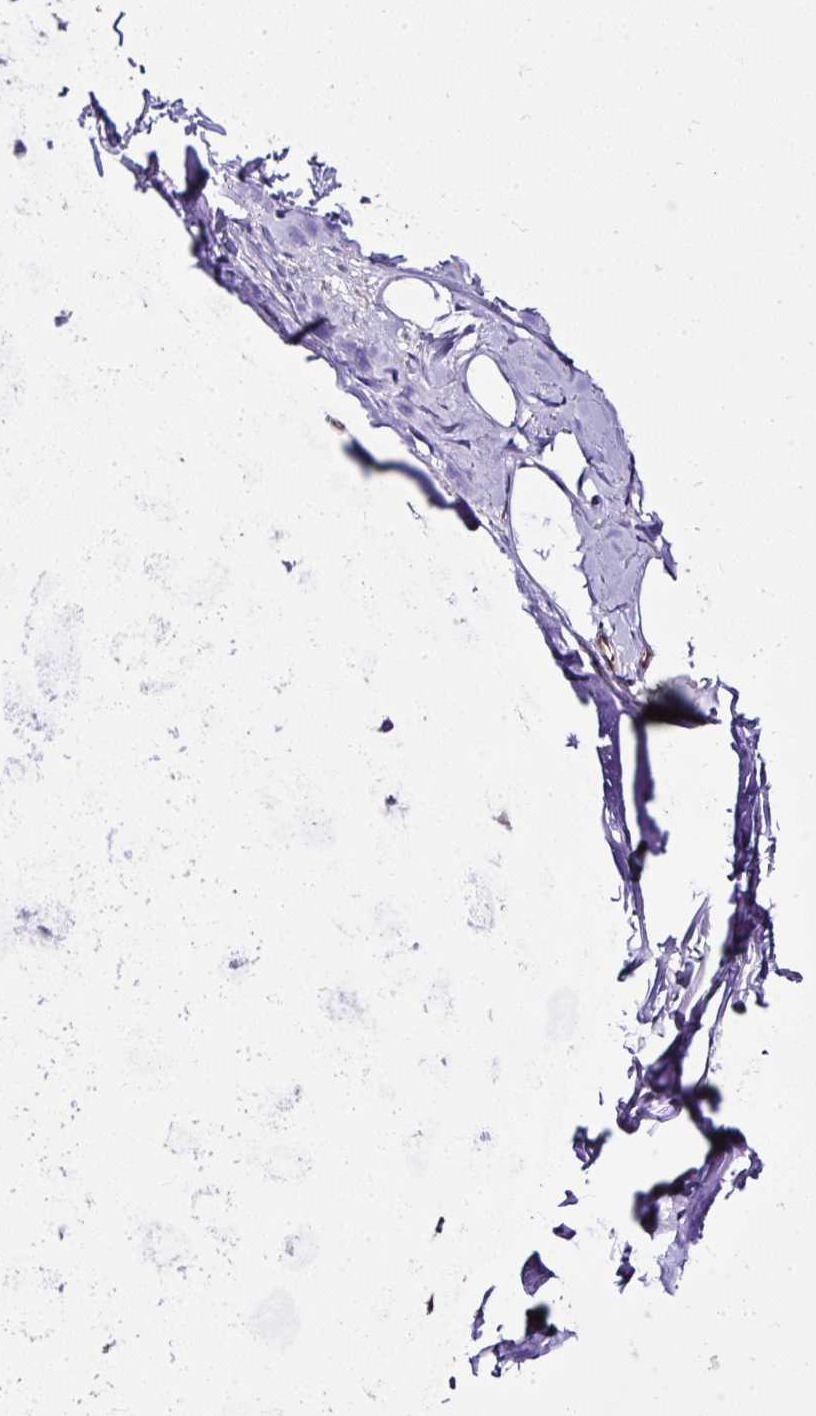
{"staining": {"intensity": "negative", "quantity": "none", "location": "none"}, "tissue": "adipose tissue", "cell_type": "Adipocytes", "image_type": "normal", "snomed": [{"axis": "morphology", "description": "Normal tissue, NOS"}, {"axis": "topography", "description": "Lymph node"}, {"axis": "topography", "description": "Cartilage tissue"}, {"axis": "topography", "description": "Bronchus"}], "caption": "Immunohistochemistry (IHC) of normal adipose tissue shows no expression in adipocytes. (DAB immunohistochemistry with hematoxylin counter stain).", "gene": "RPS7", "patient": {"sex": "female", "age": 70}}